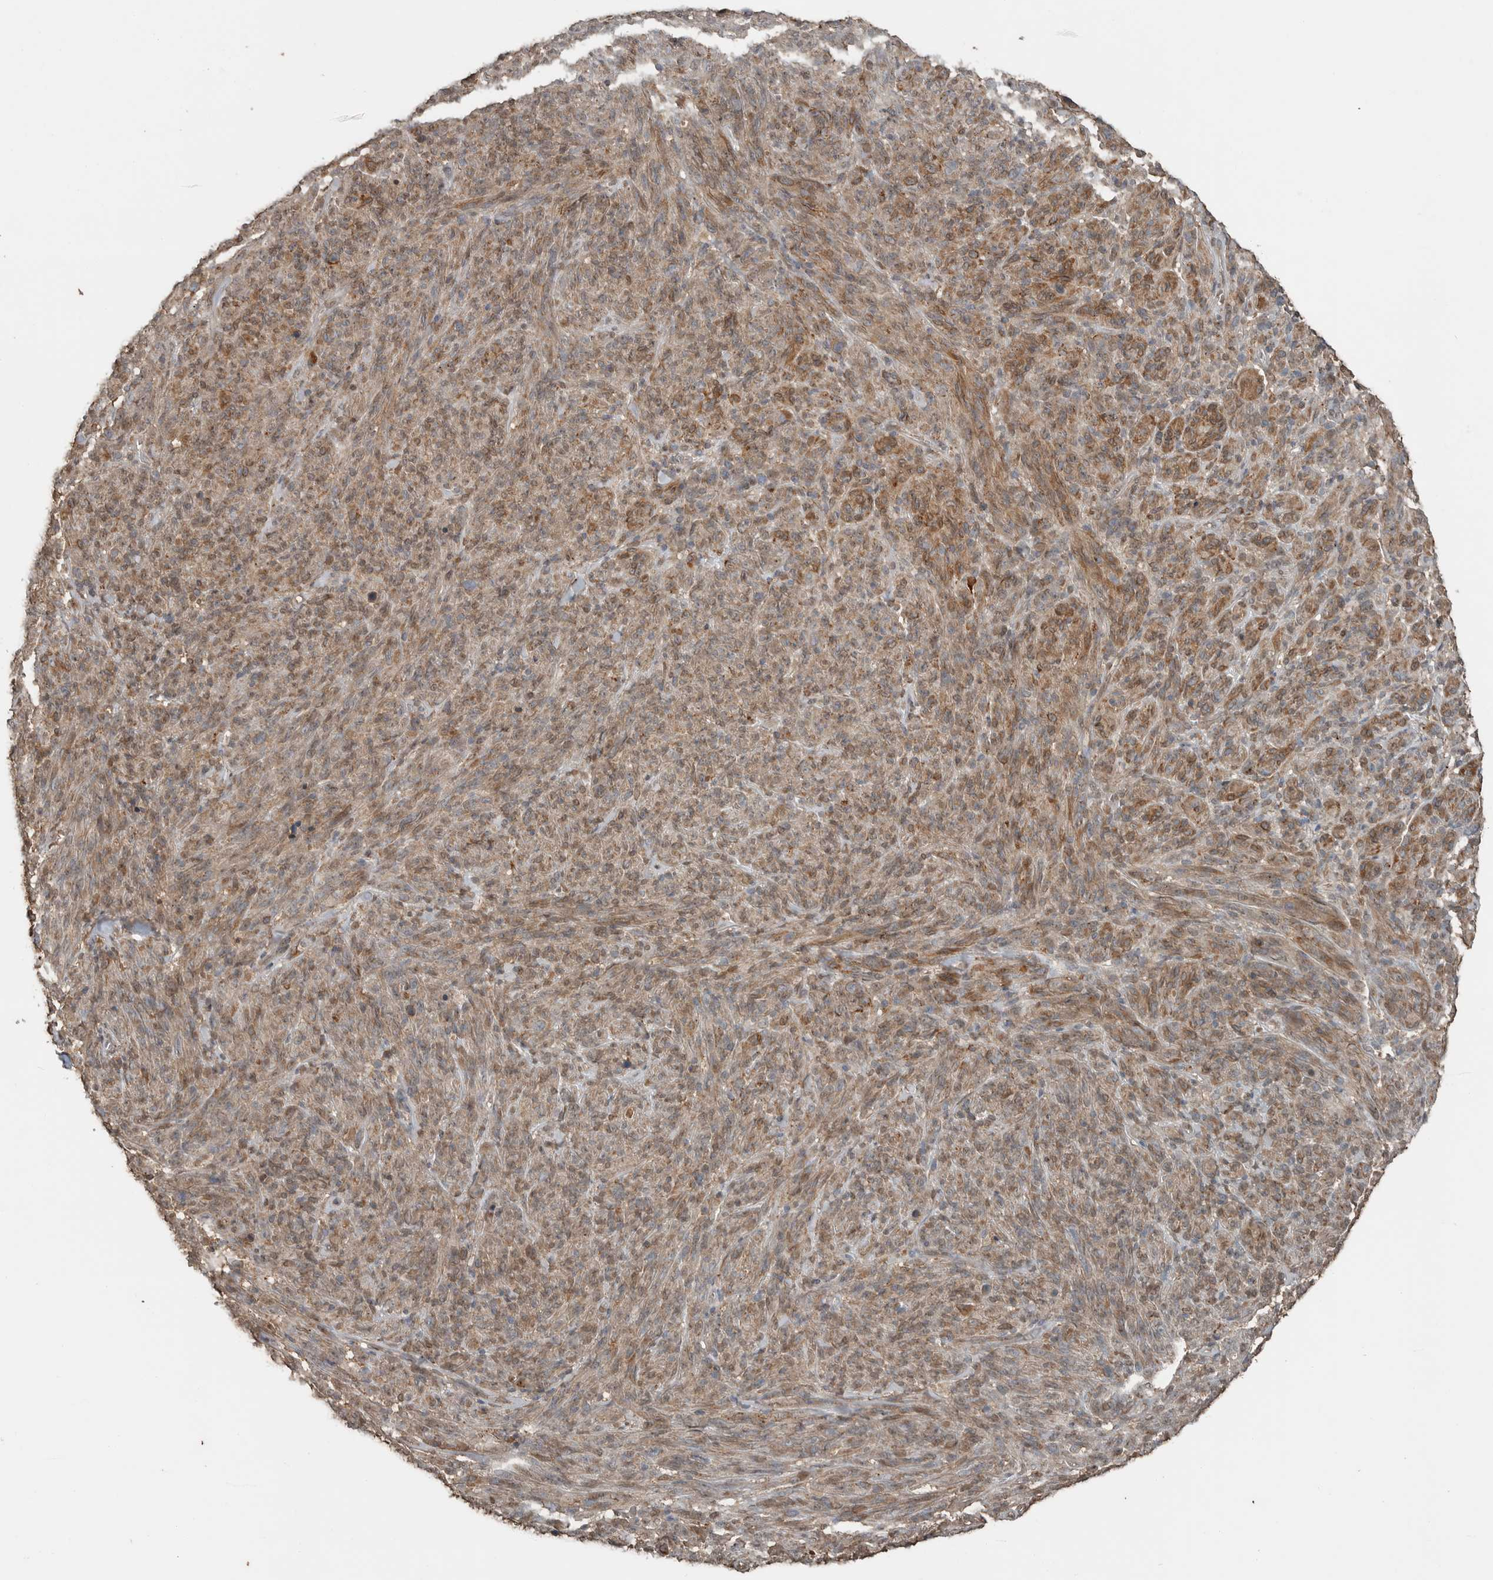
{"staining": {"intensity": "moderate", "quantity": ">75%", "location": "cytoplasmic/membranous"}, "tissue": "melanoma", "cell_type": "Tumor cells", "image_type": "cancer", "snomed": [{"axis": "morphology", "description": "Malignant melanoma, NOS"}, {"axis": "topography", "description": "Skin of head"}], "caption": "Immunohistochemistry image of neoplastic tissue: human malignant melanoma stained using immunohistochemistry demonstrates medium levels of moderate protein expression localized specifically in the cytoplasmic/membranous of tumor cells, appearing as a cytoplasmic/membranous brown color.", "gene": "BLZF1", "patient": {"sex": "male", "age": 96}}